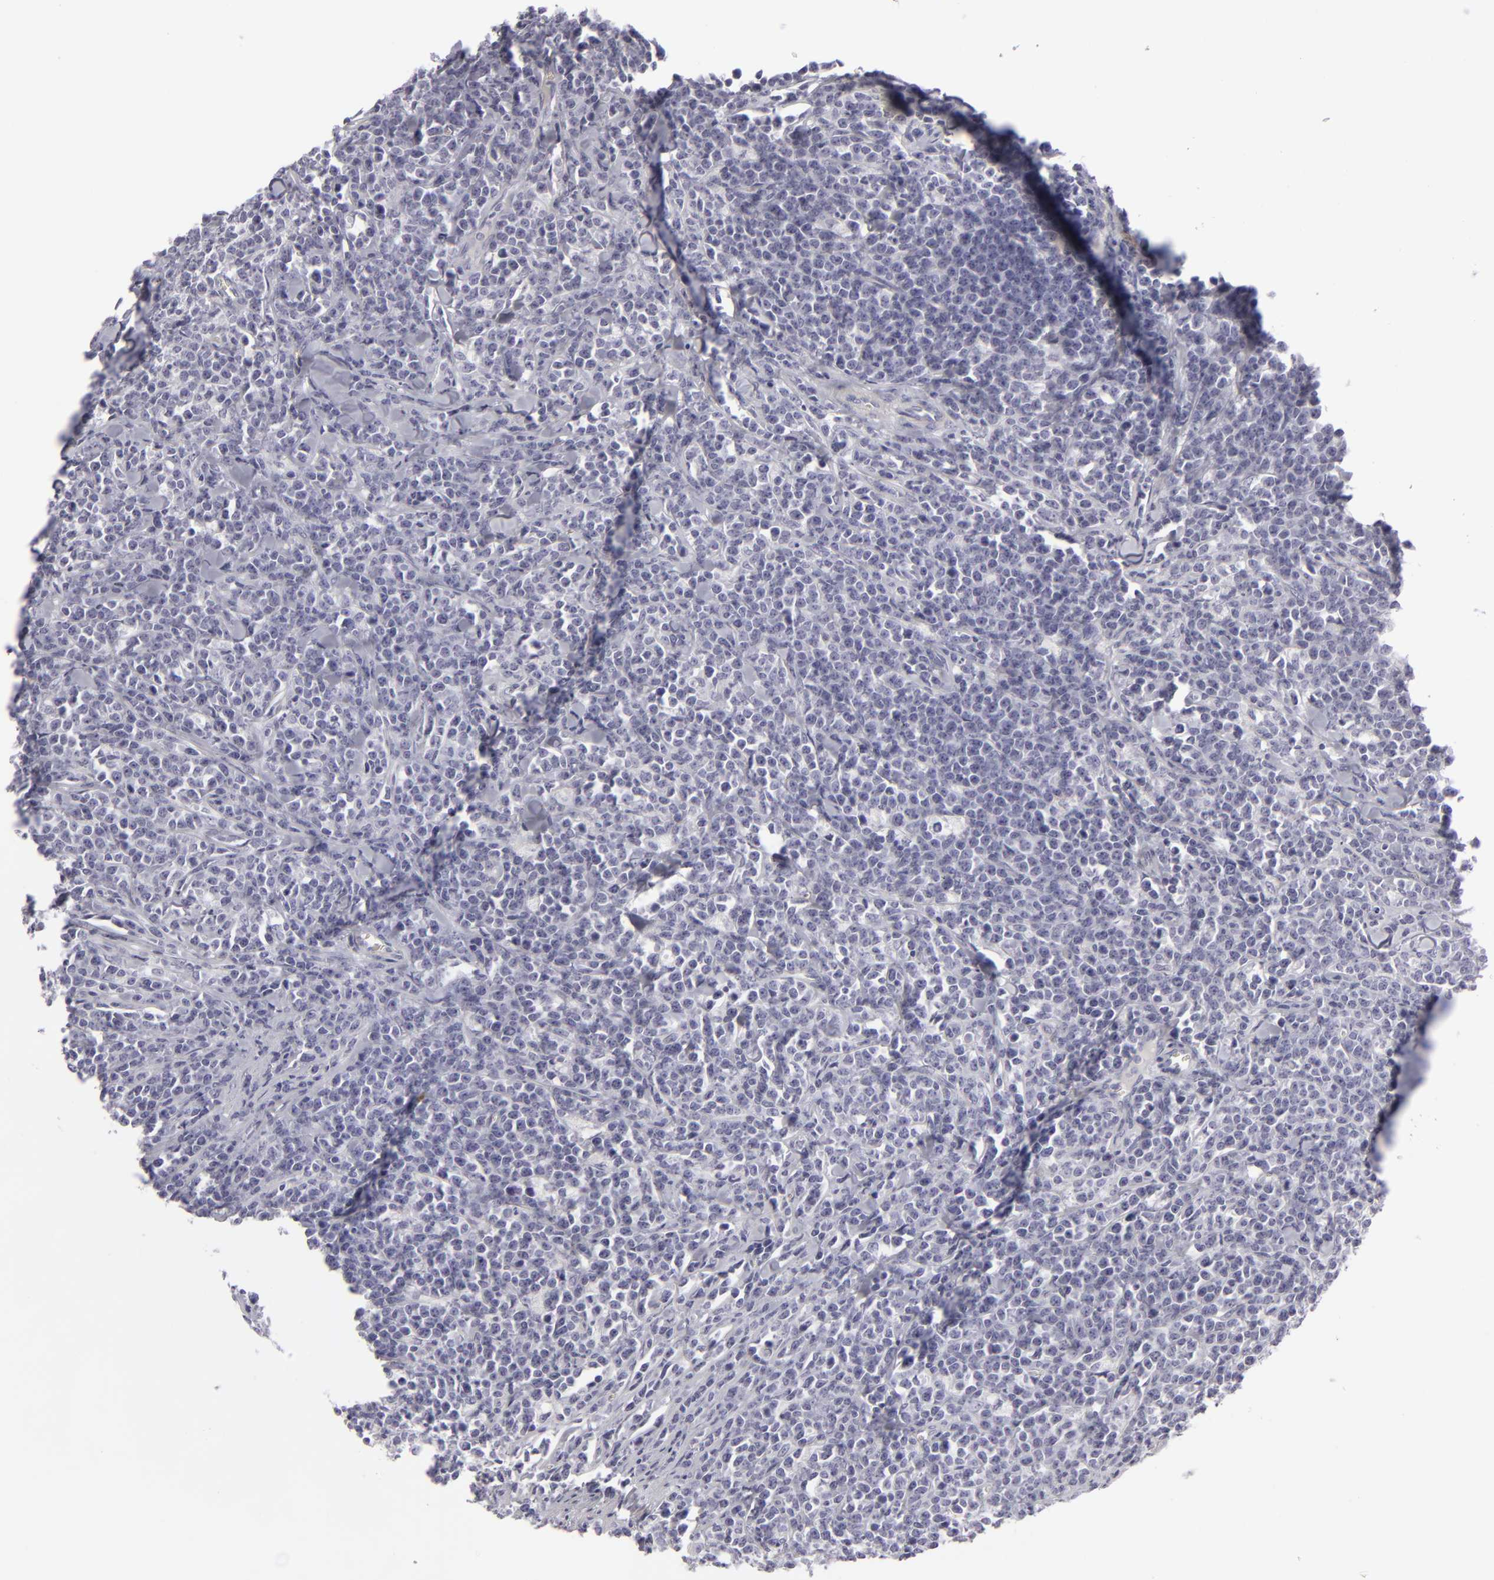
{"staining": {"intensity": "negative", "quantity": "none", "location": "none"}, "tissue": "lymphoma", "cell_type": "Tumor cells", "image_type": "cancer", "snomed": [{"axis": "morphology", "description": "Malignant lymphoma, non-Hodgkin's type, High grade"}, {"axis": "topography", "description": "Small intestine"}, {"axis": "topography", "description": "Colon"}], "caption": "Immunohistochemistry micrograph of neoplastic tissue: malignant lymphoma, non-Hodgkin's type (high-grade) stained with DAB (3,3'-diaminobenzidine) displays no significant protein positivity in tumor cells.", "gene": "JUP", "patient": {"sex": "male", "age": 8}}